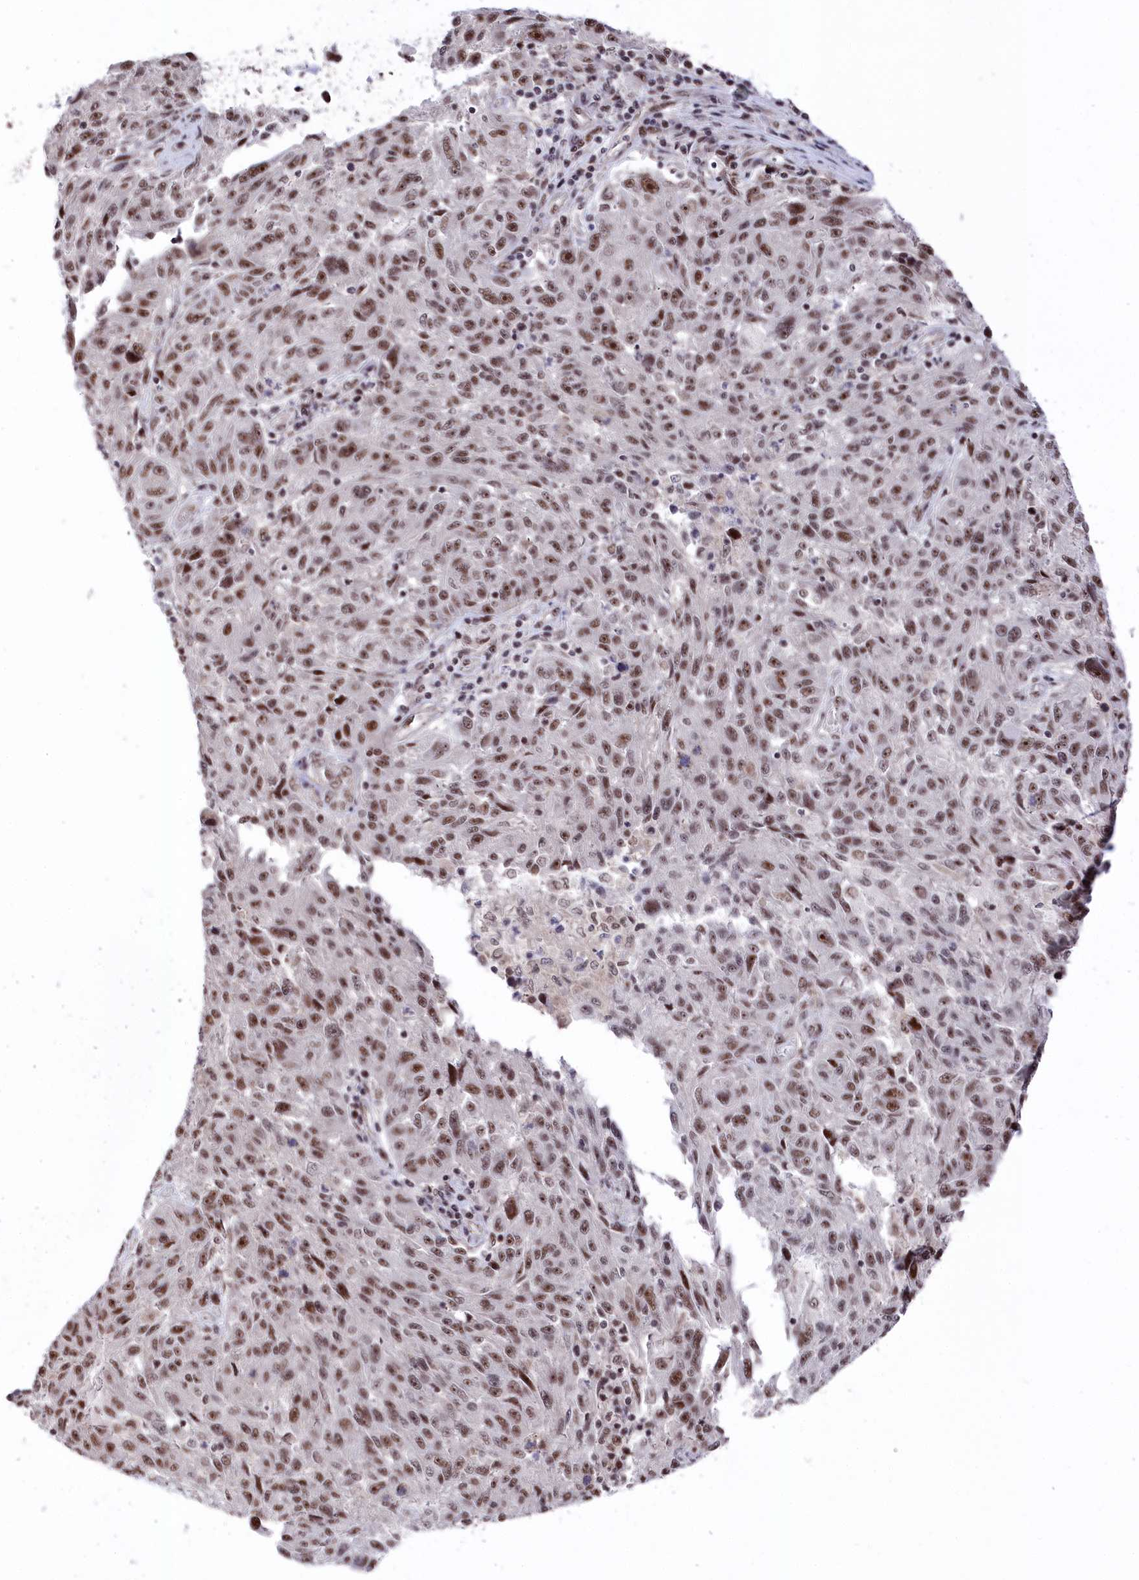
{"staining": {"intensity": "moderate", "quantity": ">75%", "location": "nuclear"}, "tissue": "melanoma", "cell_type": "Tumor cells", "image_type": "cancer", "snomed": [{"axis": "morphology", "description": "Malignant melanoma, NOS"}, {"axis": "topography", "description": "Skin"}], "caption": "High-power microscopy captured an immunohistochemistry (IHC) micrograph of malignant melanoma, revealing moderate nuclear expression in approximately >75% of tumor cells.", "gene": "POLR2H", "patient": {"sex": "male", "age": 53}}